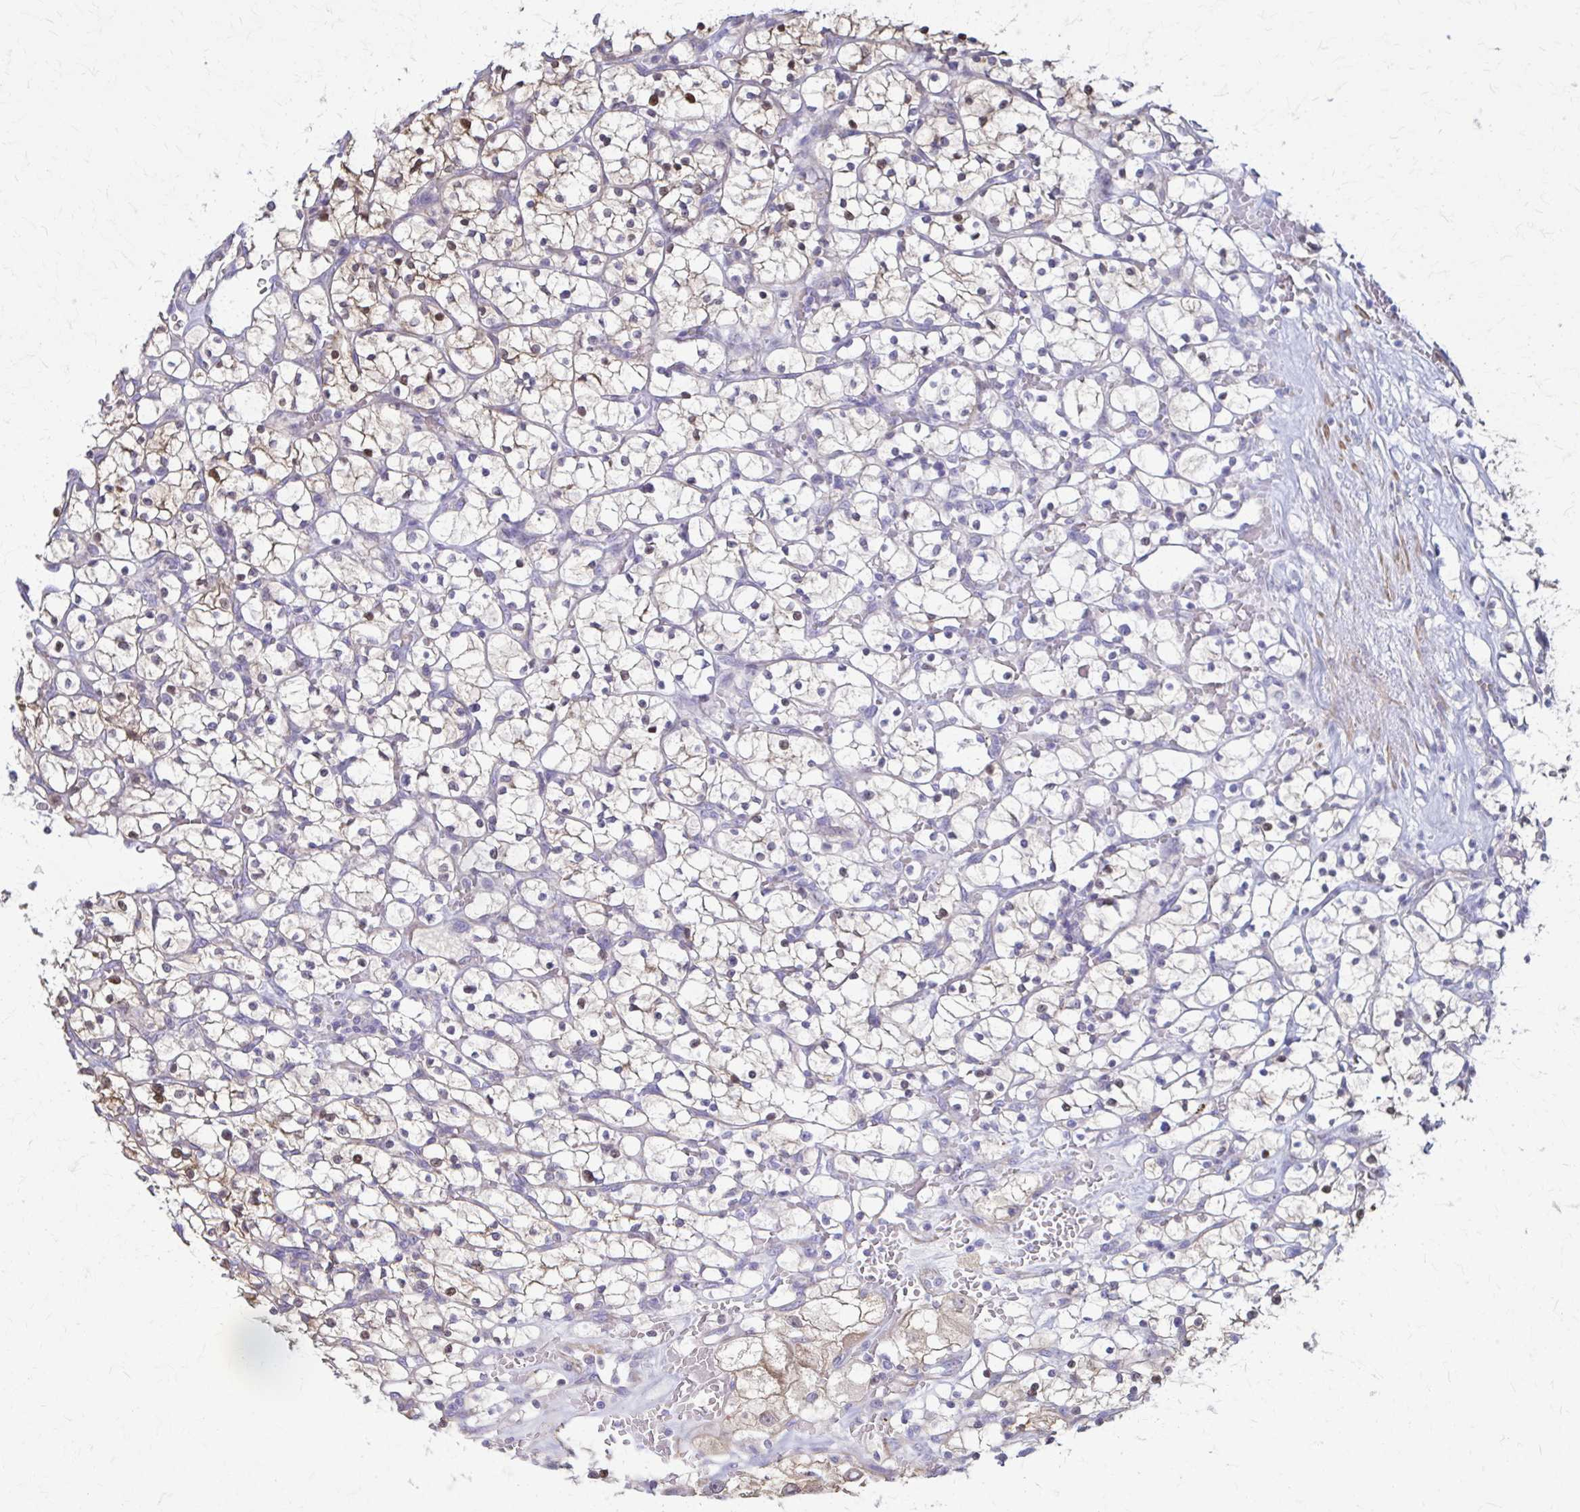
{"staining": {"intensity": "weak", "quantity": "<25%", "location": "cytoplasmic/membranous"}, "tissue": "renal cancer", "cell_type": "Tumor cells", "image_type": "cancer", "snomed": [{"axis": "morphology", "description": "Adenocarcinoma, NOS"}, {"axis": "topography", "description": "Kidney"}], "caption": "High power microscopy histopathology image of an immunohistochemistry (IHC) photomicrograph of renal adenocarcinoma, revealing no significant positivity in tumor cells.", "gene": "DSP", "patient": {"sex": "female", "age": 64}}